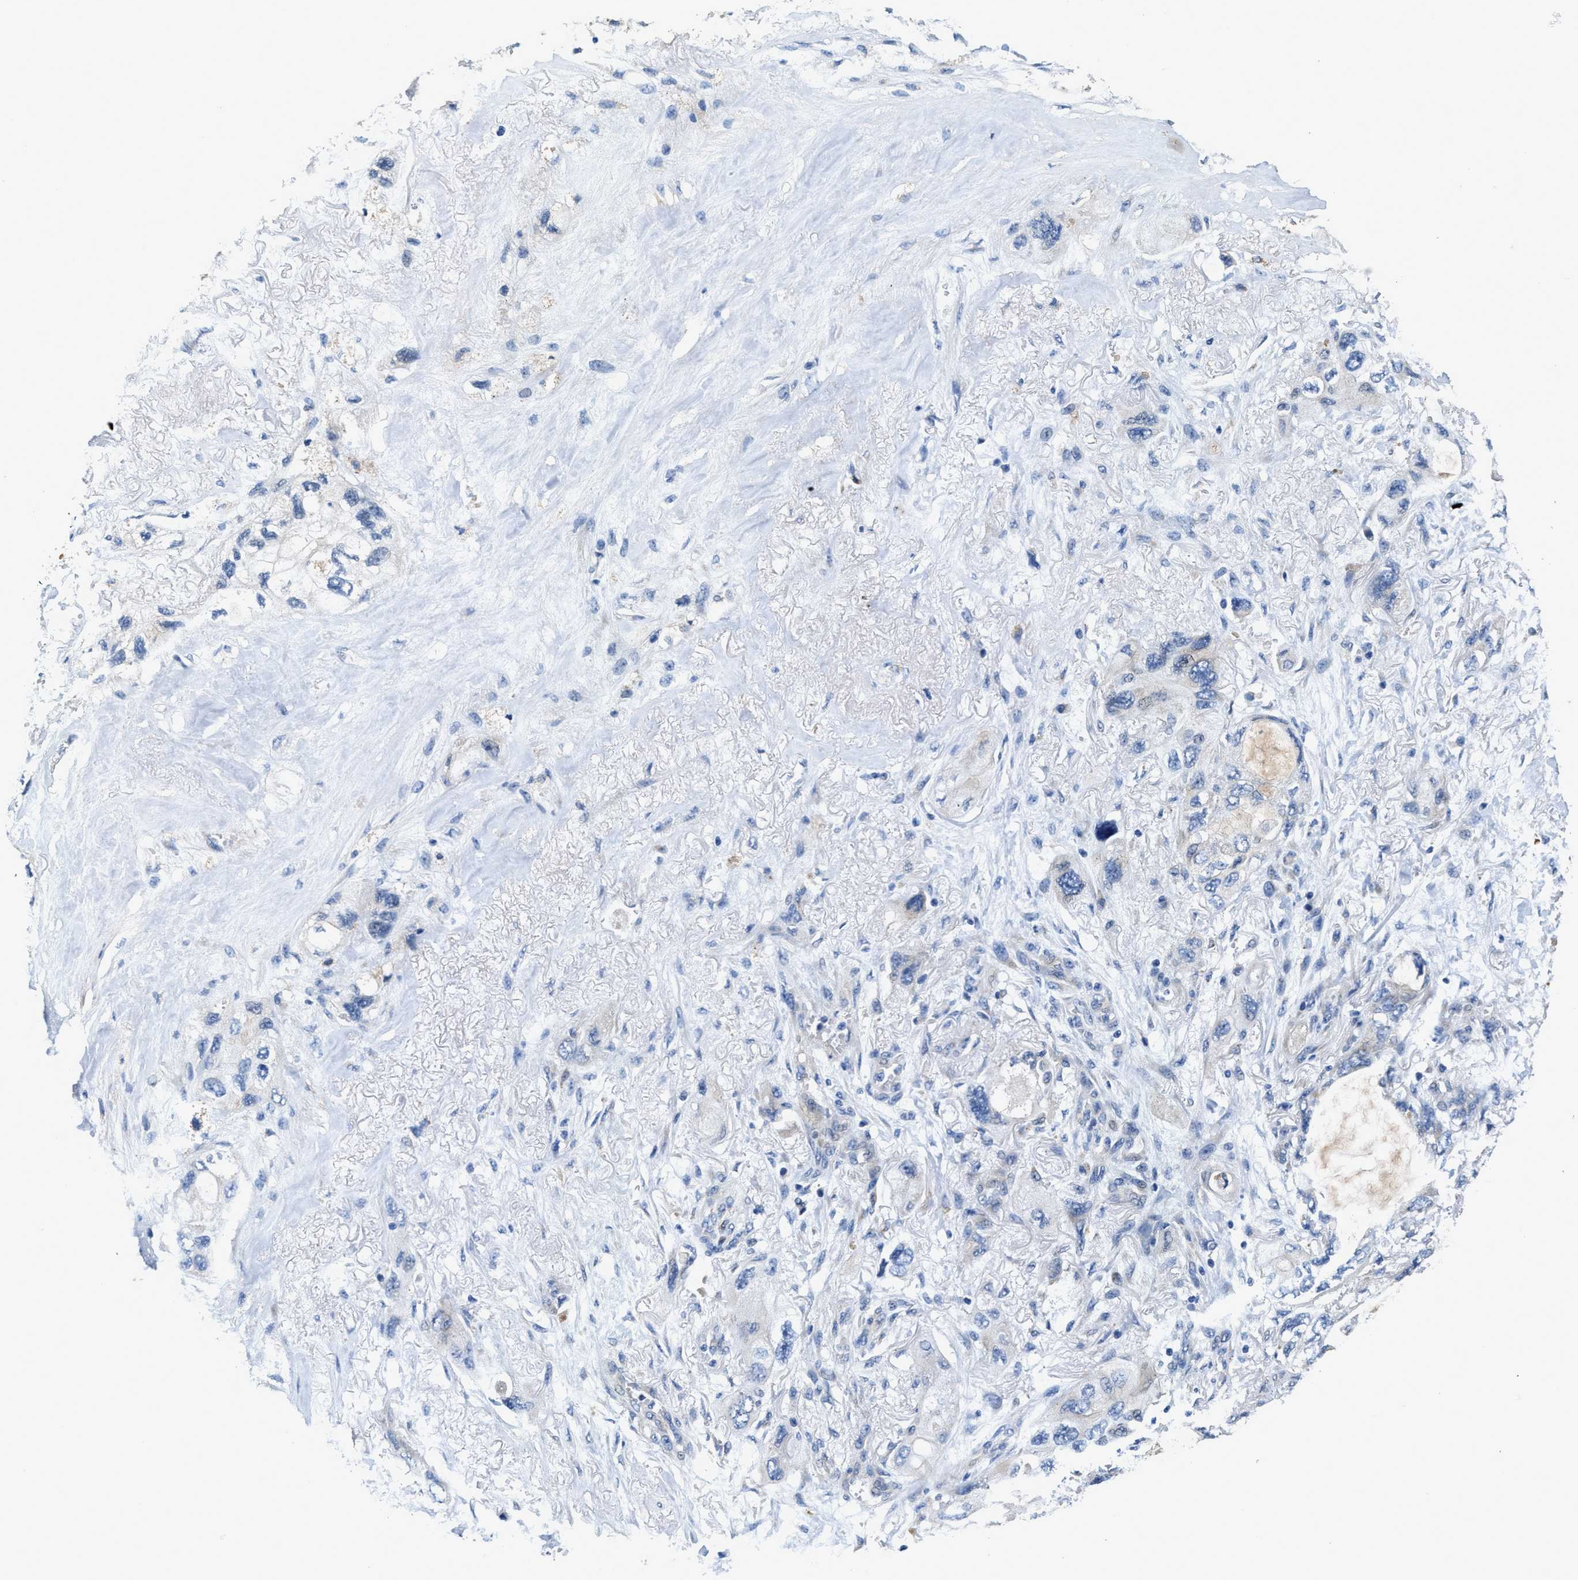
{"staining": {"intensity": "negative", "quantity": "none", "location": "none"}, "tissue": "lung cancer", "cell_type": "Tumor cells", "image_type": "cancer", "snomed": [{"axis": "morphology", "description": "Squamous cell carcinoma, NOS"}, {"axis": "topography", "description": "Lung"}], "caption": "This is an IHC micrograph of lung cancer. There is no staining in tumor cells.", "gene": "PEG10", "patient": {"sex": "female", "age": 73}}